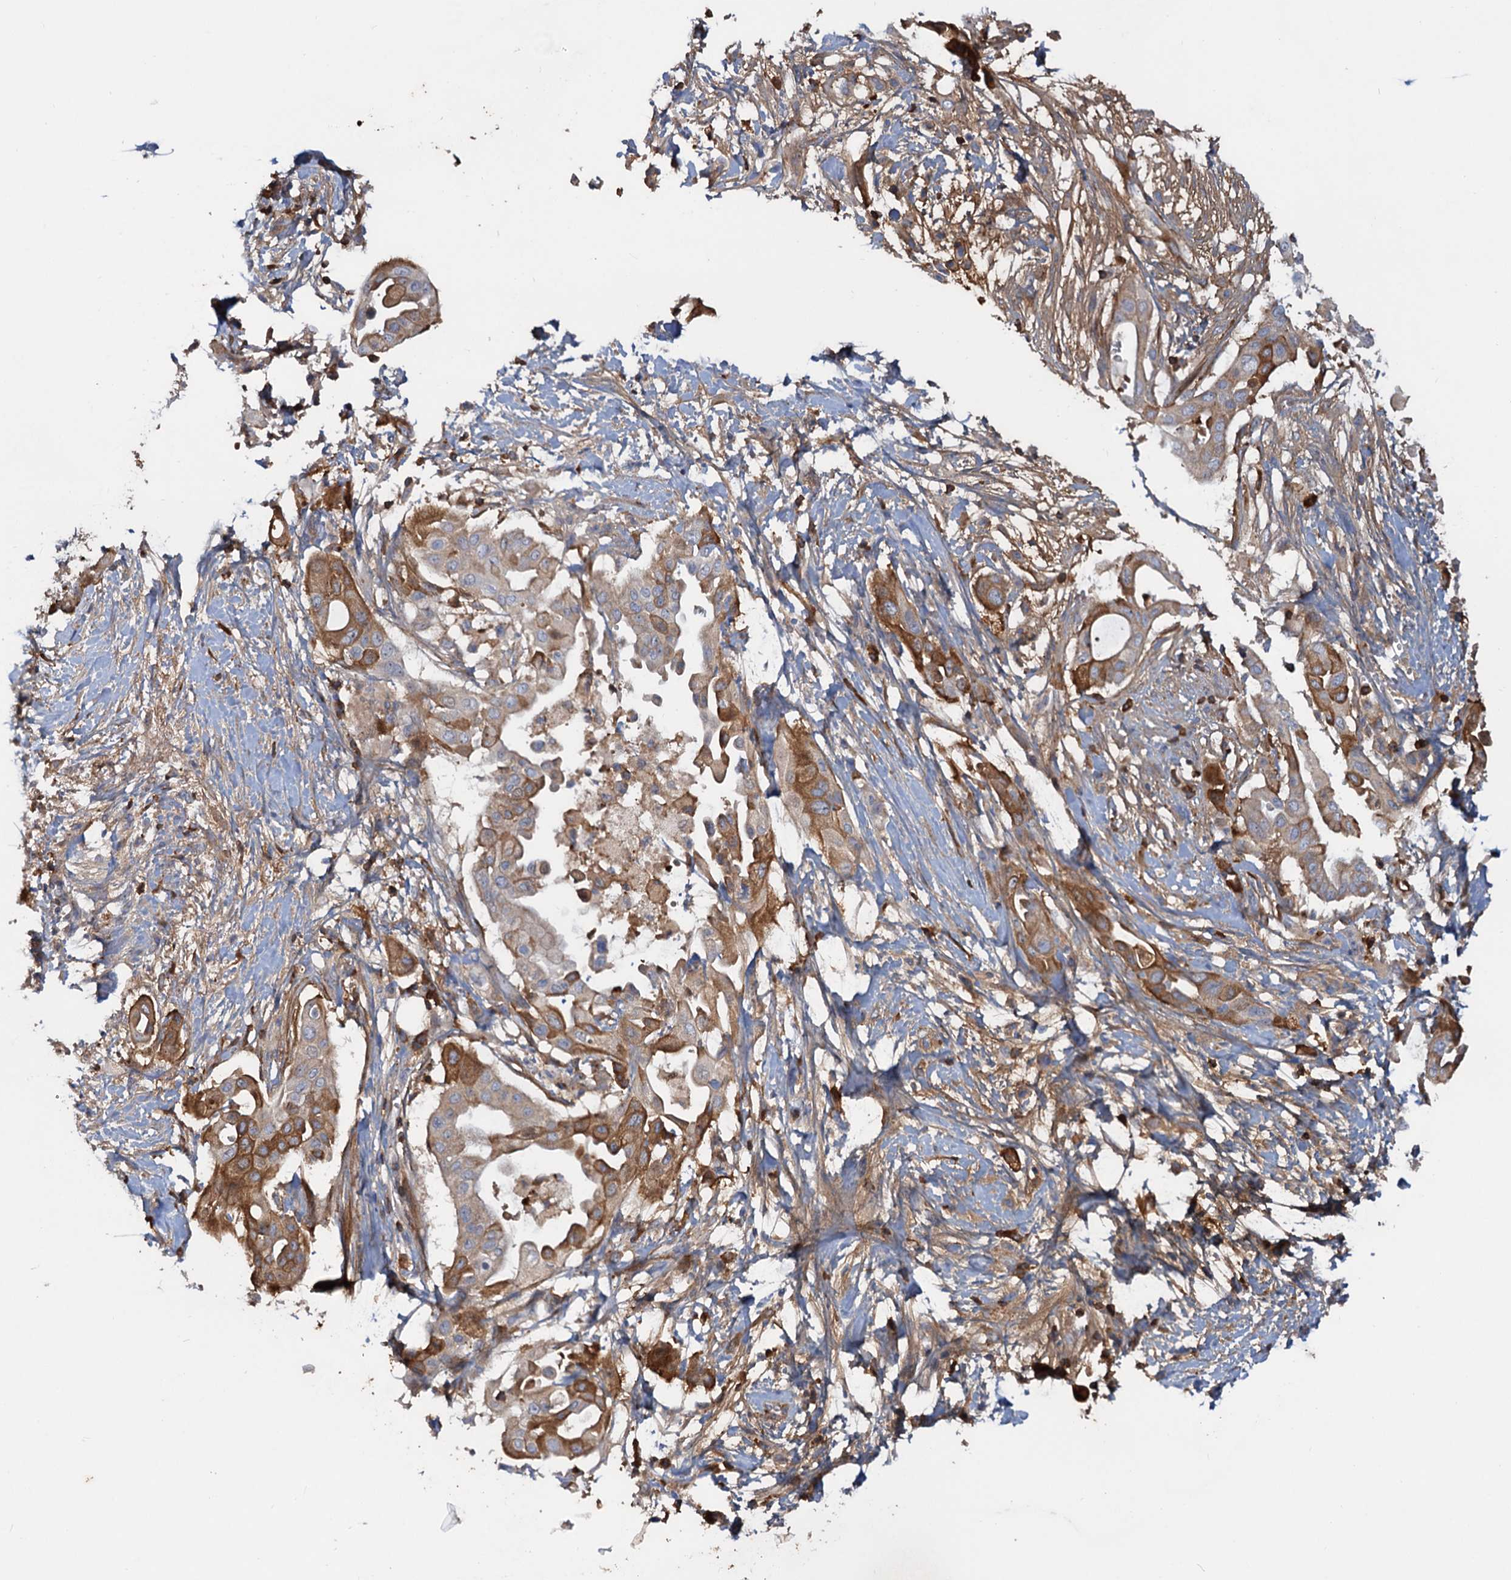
{"staining": {"intensity": "moderate", "quantity": "25%-75%", "location": "cytoplasmic/membranous"}, "tissue": "pancreatic cancer", "cell_type": "Tumor cells", "image_type": "cancer", "snomed": [{"axis": "morphology", "description": "Adenocarcinoma, NOS"}, {"axis": "topography", "description": "Pancreas"}], "caption": "Protein analysis of pancreatic adenocarcinoma tissue exhibits moderate cytoplasmic/membranous positivity in about 25%-75% of tumor cells. (brown staining indicates protein expression, while blue staining denotes nuclei).", "gene": "CHRD", "patient": {"sex": "male", "age": 68}}